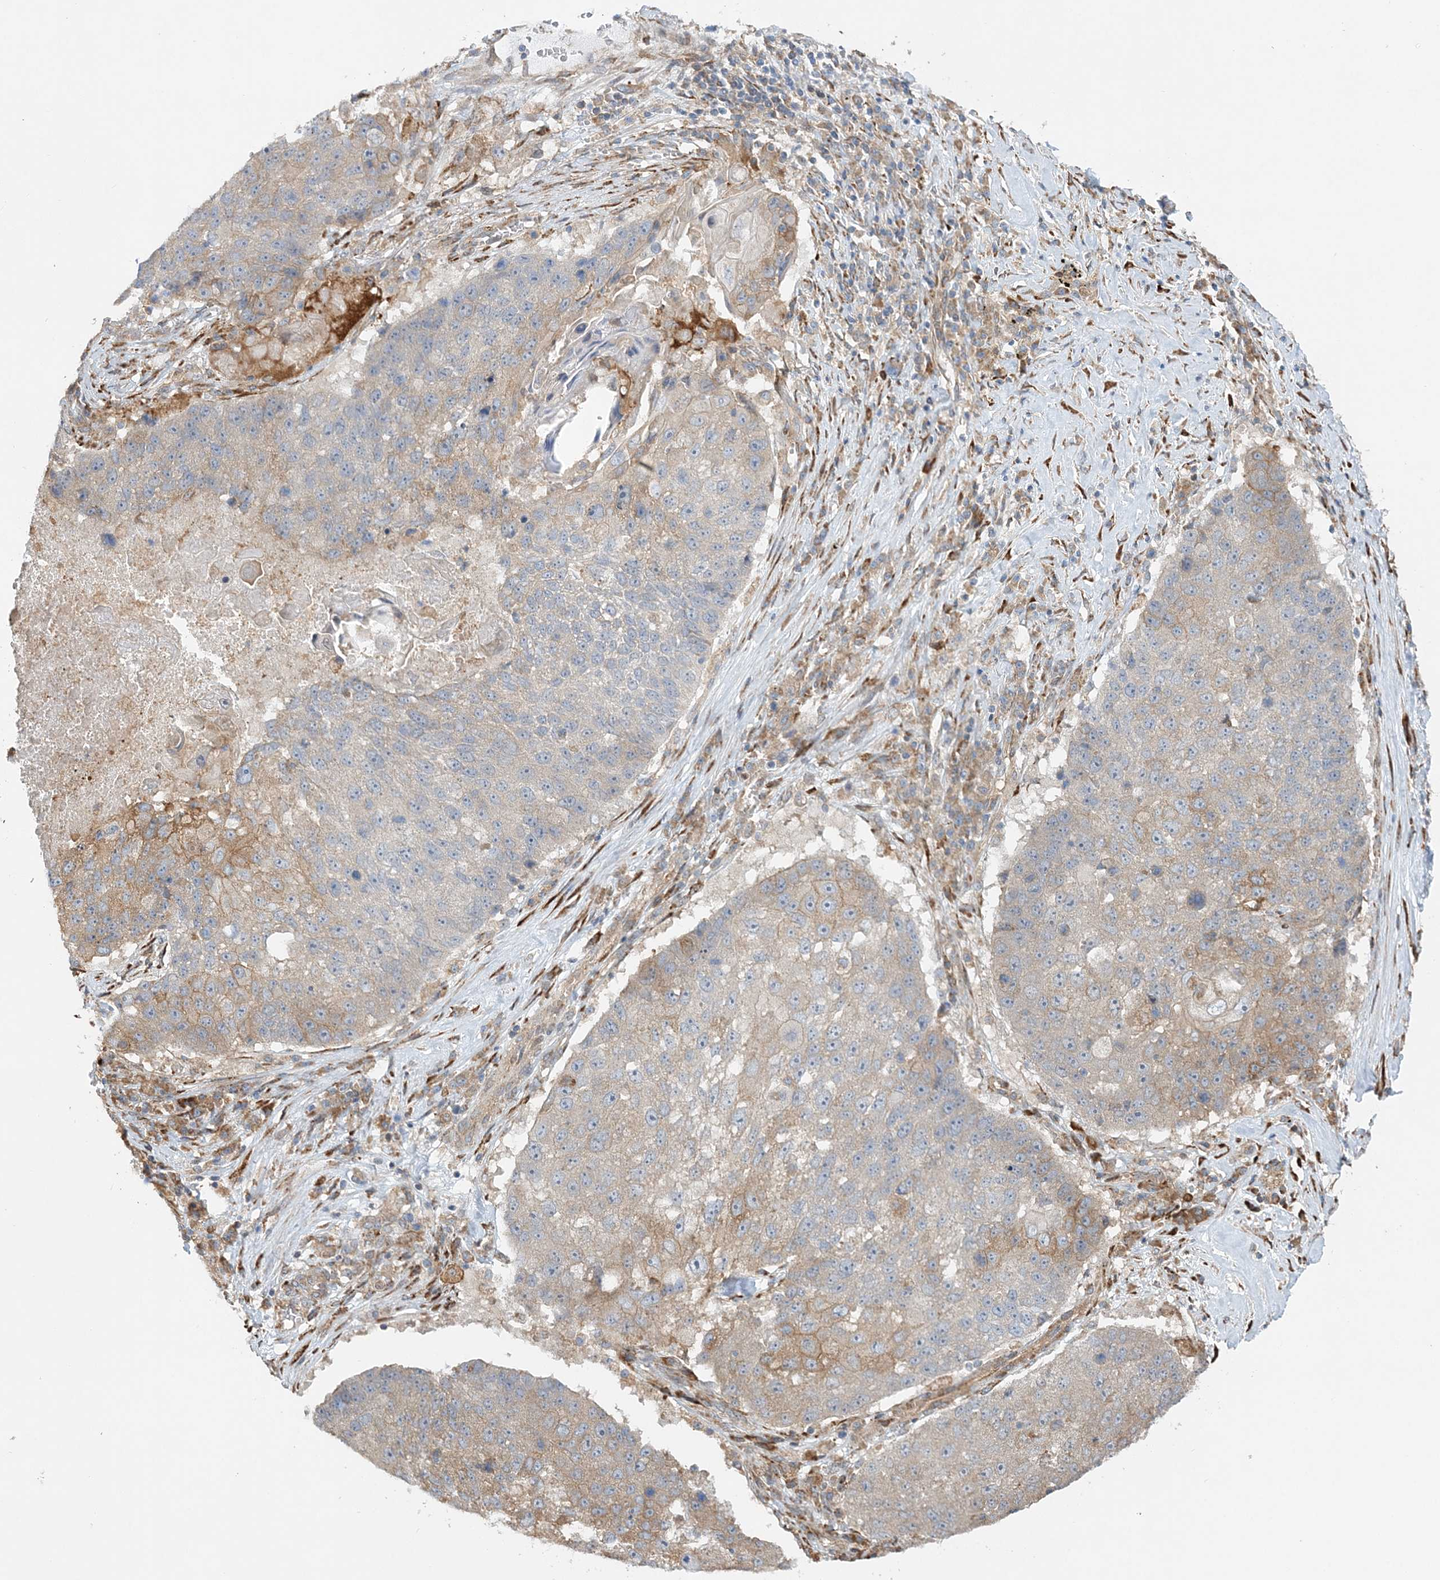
{"staining": {"intensity": "weak", "quantity": "25%-75%", "location": "cytoplasmic/membranous"}, "tissue": "lung cancer", "cell_type": "Tumor cells", "image_type": "cancer", "snomed": [{"axis": "morphology", "description": "Squamous cell carcinoma, NOS"}, {"axis": "topography", "description": "Lung"}], "caption": "Human squamous cell carcinoma (lung) stained for a protein (brown) displays weak cytoplasmic/membranous positive expression in about 25%-75% of tumor cells.", "gene": "ZFYVE16", "patient": {"sex": "male", "age": 61}}